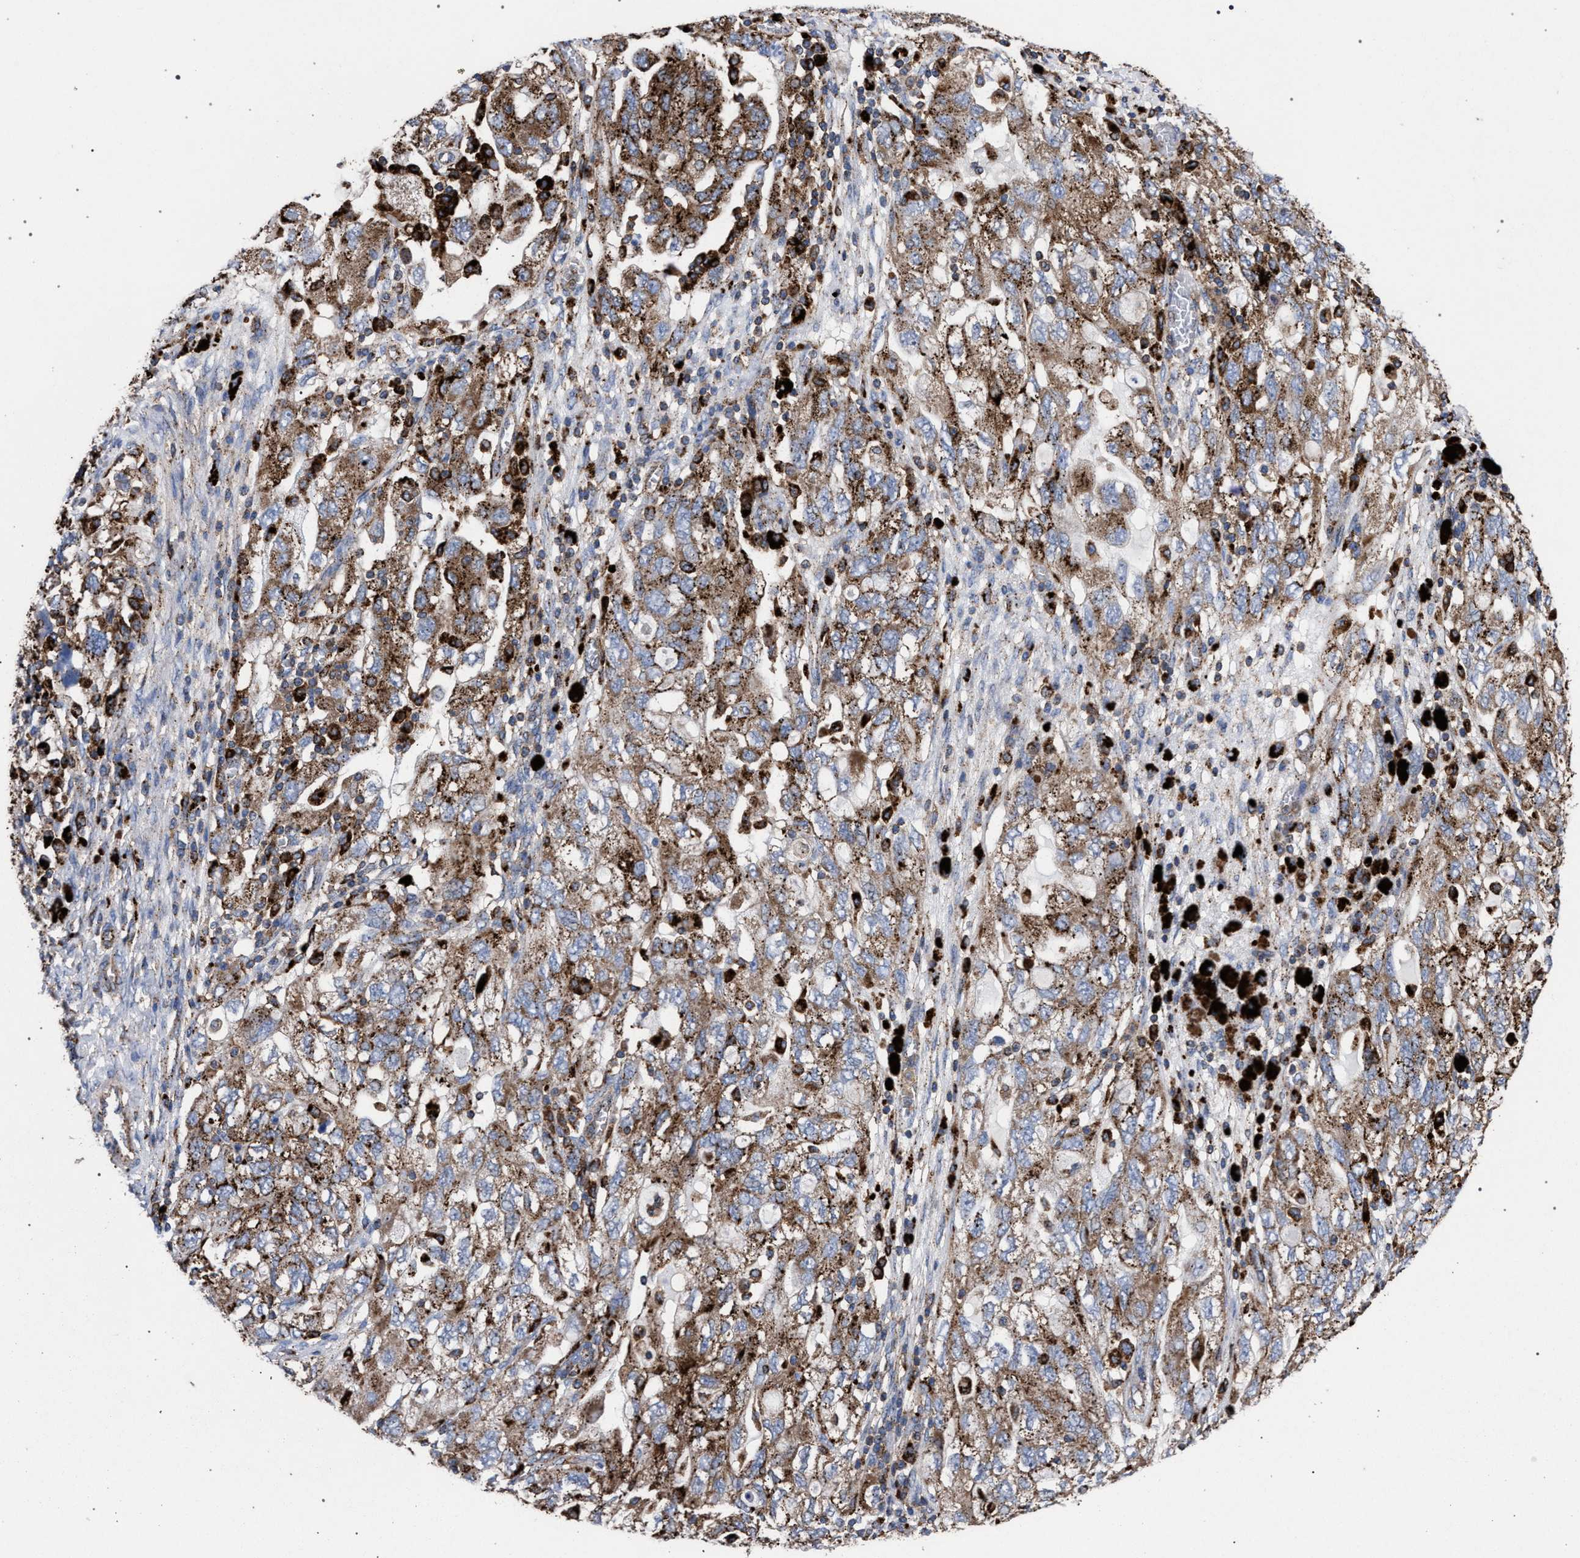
{"staining": {"intensity": "moderate", "quantity": ">75%", "location": "cytoplasmic/membranous"}, "tissue": "ovarian cancer", "cell_type": "Tumor cells", "image_type": "cancer", "snomed": [{"axis": "morphology", "description": "Carcinoma, NOS"}, {"axis": "morphology", "description": "Cystadenocarcinoma, serous, NOS"}, {"axis": "topography", "description": "Ovary"}], "caption": "Immunohistochemistry image of neoplastic tissue: human carcinoma (ovarian) stained using immunohistochemistry (IHC) shows medium levels of moderate protein expression localized specifically in the cytoplasmic/membranous of tumor cells, appearing as a cytoplasmic/membranous brown color.", "gene": "PPT1", "patient": {"sex": "female", "age": 69}}